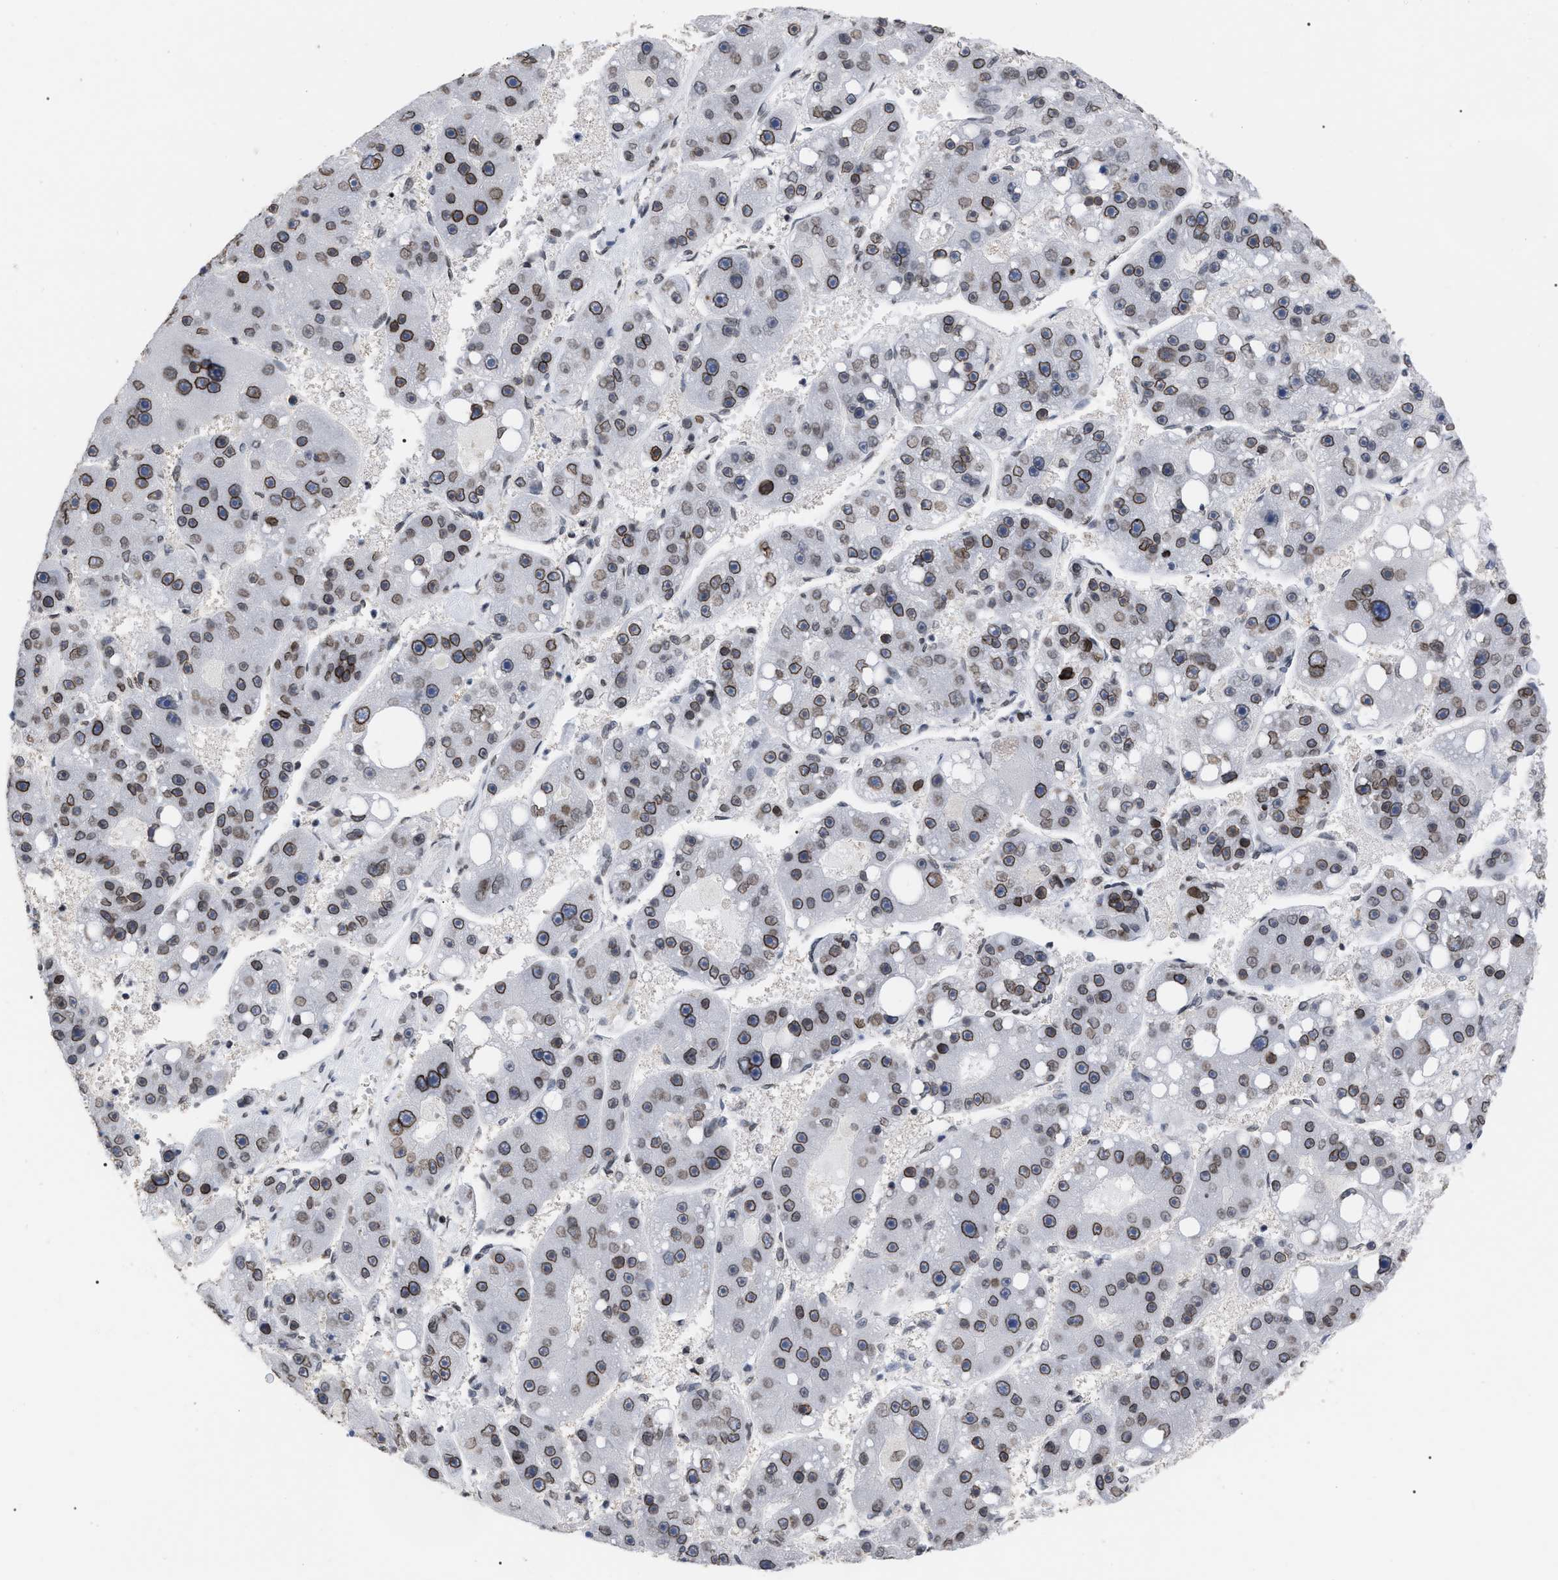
{"staining": {"intensity": "moderate", "quantity": ">75%", "location": "cytoplasmic/membranous,nuclear"}, "tissue": "liver cancer", "cell_type": "Tumor cells", "image_type": "cancer", "snomed": [{"axis": "morphology", "description": "Carcinoma, Hepatocellular, NOS"}, {"axis": "topography", "description": "Liver"}], "caption": "Moderate cytoplasmic/membranous and nuclear protein expression is appreciated in approximately >75% of tumor cells in hepatocellular carcinoma (liver).", "gene": "TPR", "patient": {"sex": "female", "age": 61}}